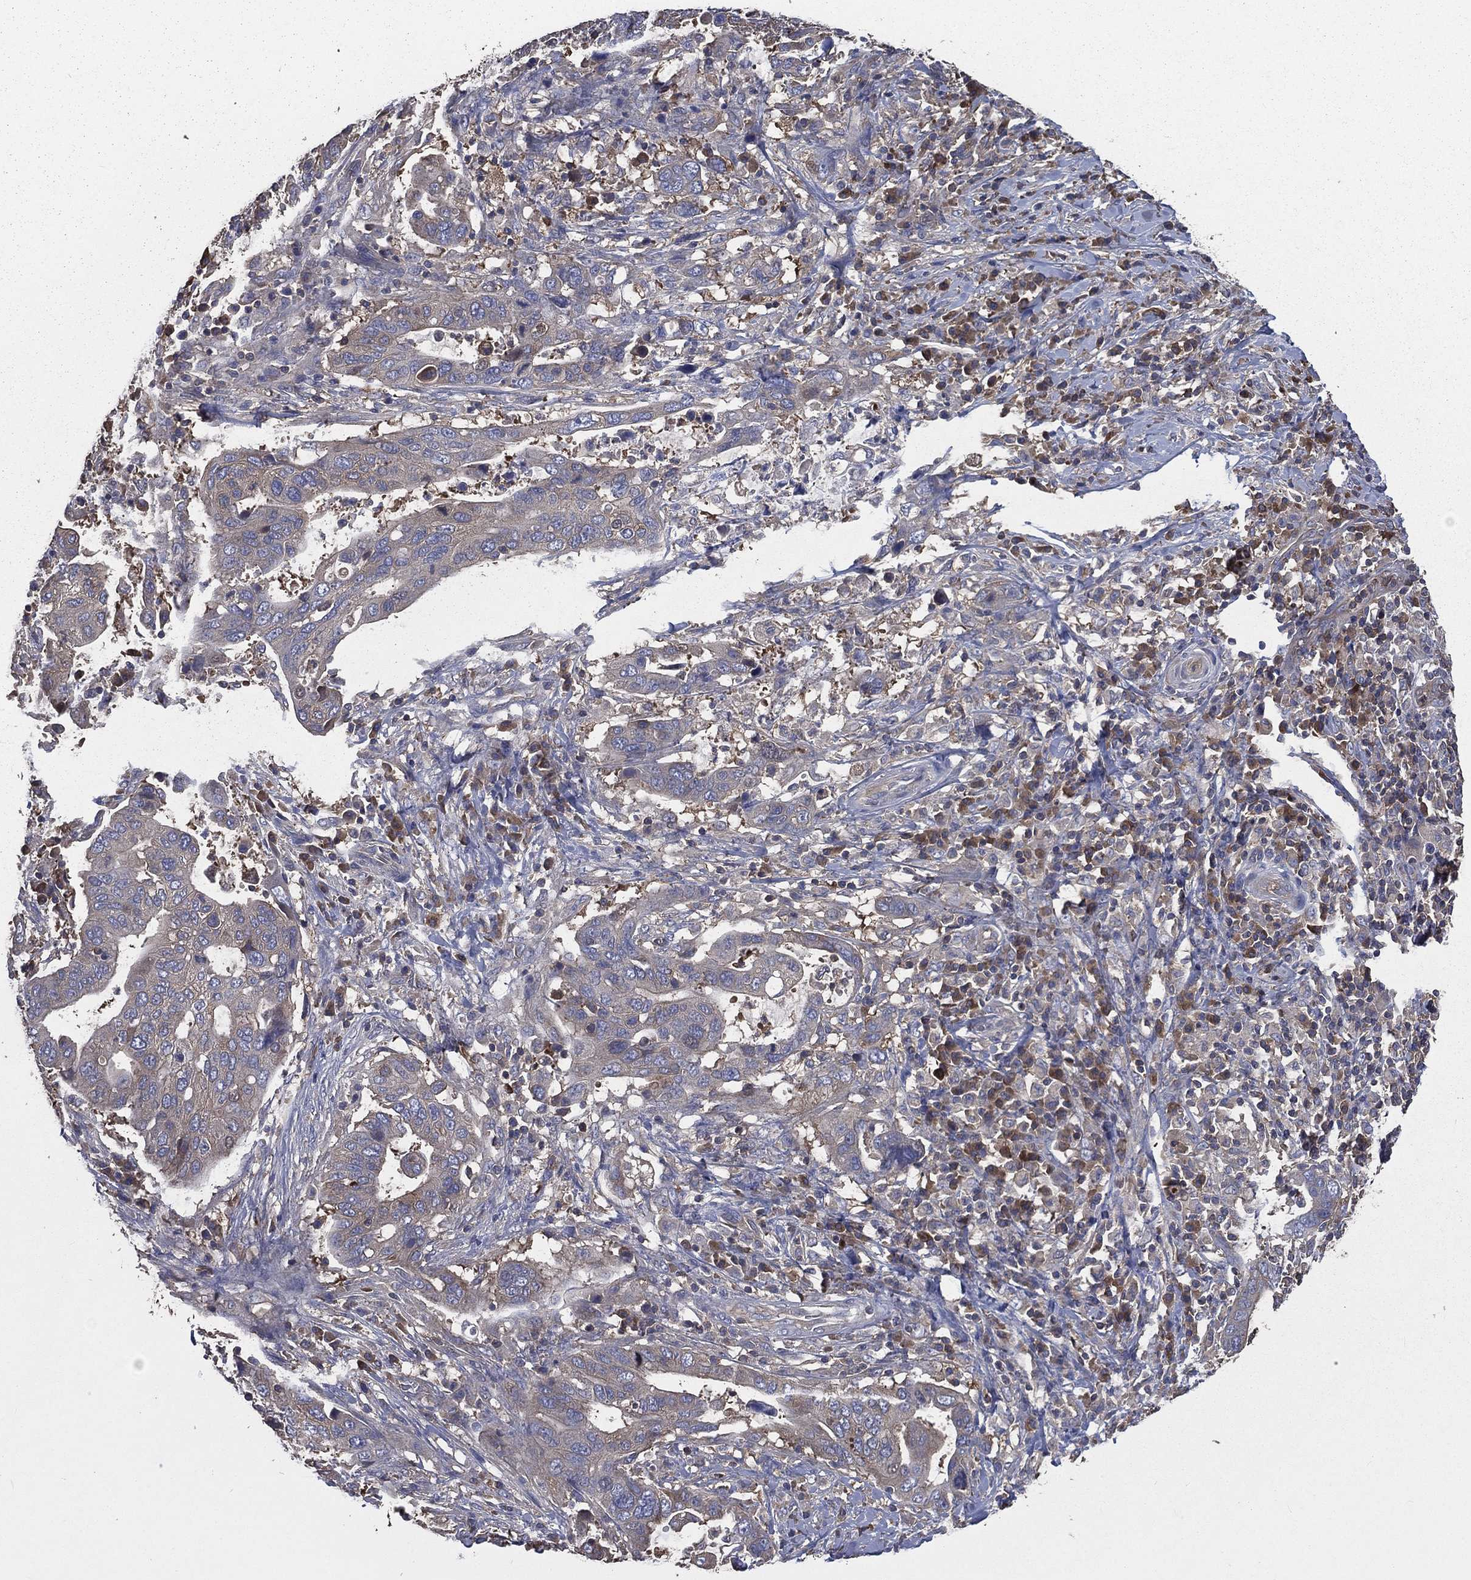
{"staining": {"intensity": "moderate", "quantity": "<25%", "location": "cytoplasmic/membranous"}, "tissue": "stomach cancer", "cell_type": "Tumor cells", "image_type": "cancer", "snomed": [{"axis": "morphology", "description": "Adenocarcinoma, NOS"}, {"axis": "topography", "description": "Stomach"}], "caption": "Human stomach adenocarcinoma stained for a protein (brown) exhibits moderate cytoplasmic/membranous positive expression in approximately <25% of tumor cells.", "gene": "SARS1", "patient": {"sex": "male", "age": 54}}